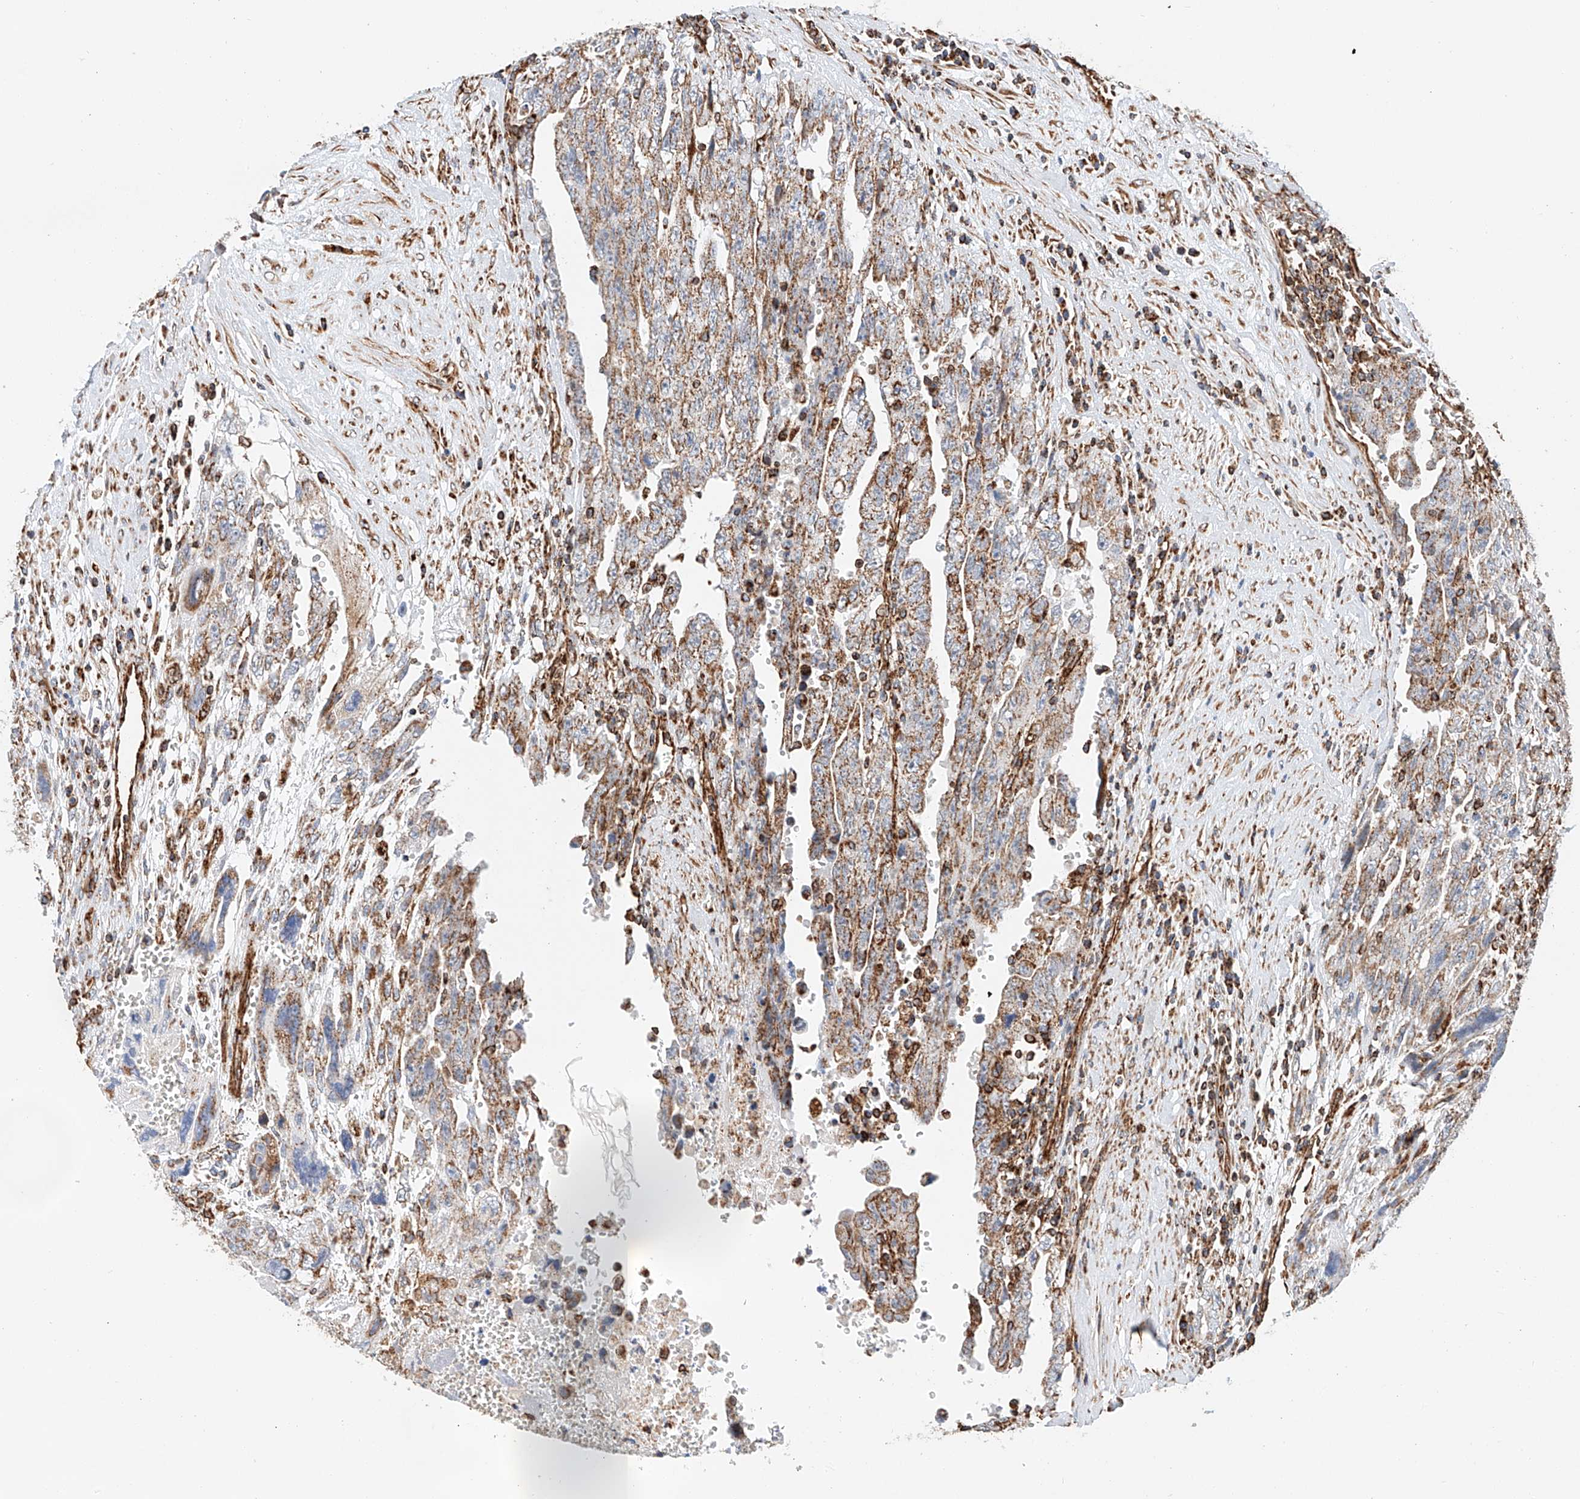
{"staining": {"intensity": "moderate", "quantity": ">75%", "location": "cytoplasmic/membranous"}, "tissue": "testis cancer", "cell_type": "Tumor cells", "image_type": "cancer", "snomed": [{"axis": "morphology", "description": "Carcinoma, Embryonal, NOS"}, {"axis": "topography", "description": "Testis"}], "caption": "High-magnification brightfield microscopy of testis cancer (embryonal carcinoma) stained with DAB (brown) and counterstained with hematoxylin (blue). tumor cells exhibit moderate cytoplasmic/membranous positivity is appreciated in about>75% of cells. (IHC, brightfield microscopy, high magnification).", "gene": "NDUFV3", "patient": {"sex": "male", "age": 28}}